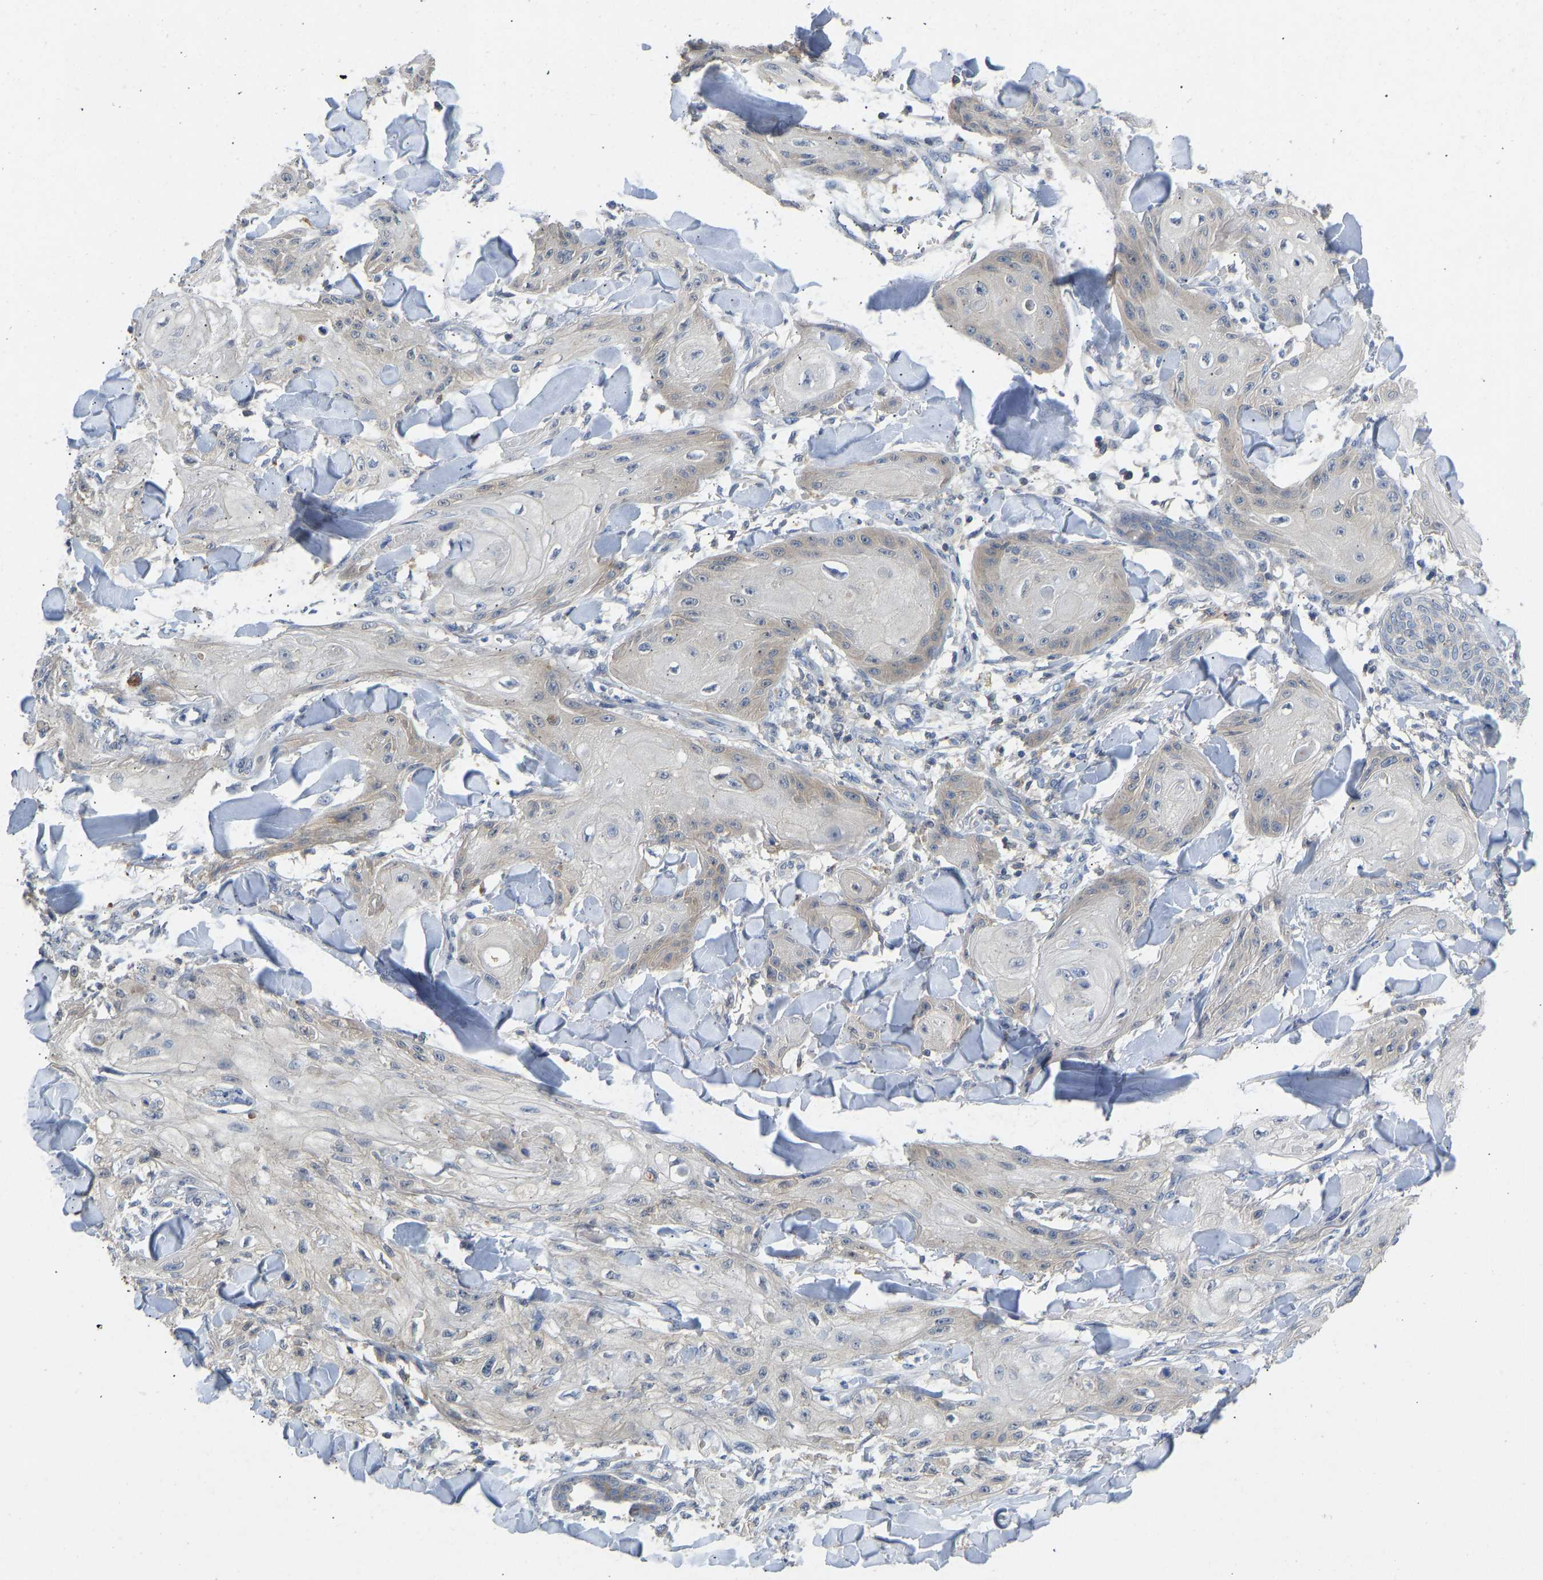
{"staining": {"intensity": "moderate", "quantity": "<25%", "location": "cytoplasmic/membranous"}, "tissue": "skin cancer", "cell_type": "Tumor cells", "image_type": "cancer", "snomed": [{"axis": "morphology", "description": "Squamous cell carcinoma, NOS"}, {"axis": "topography", "description": "Skin"}], "caption": "High-magnification brightfield microscopy of skin squamous cell carcinoma stained with DAB (3,3'-diaminobenzidine) (brown) and counterstained with hematoxylin (blue). tumor cells exhibit moderate cytoplasmic/membranous expression is identified in approximately<25% of cells.", "gene": "NDRG3", "patient": {"sex": "male", "age": 74}}